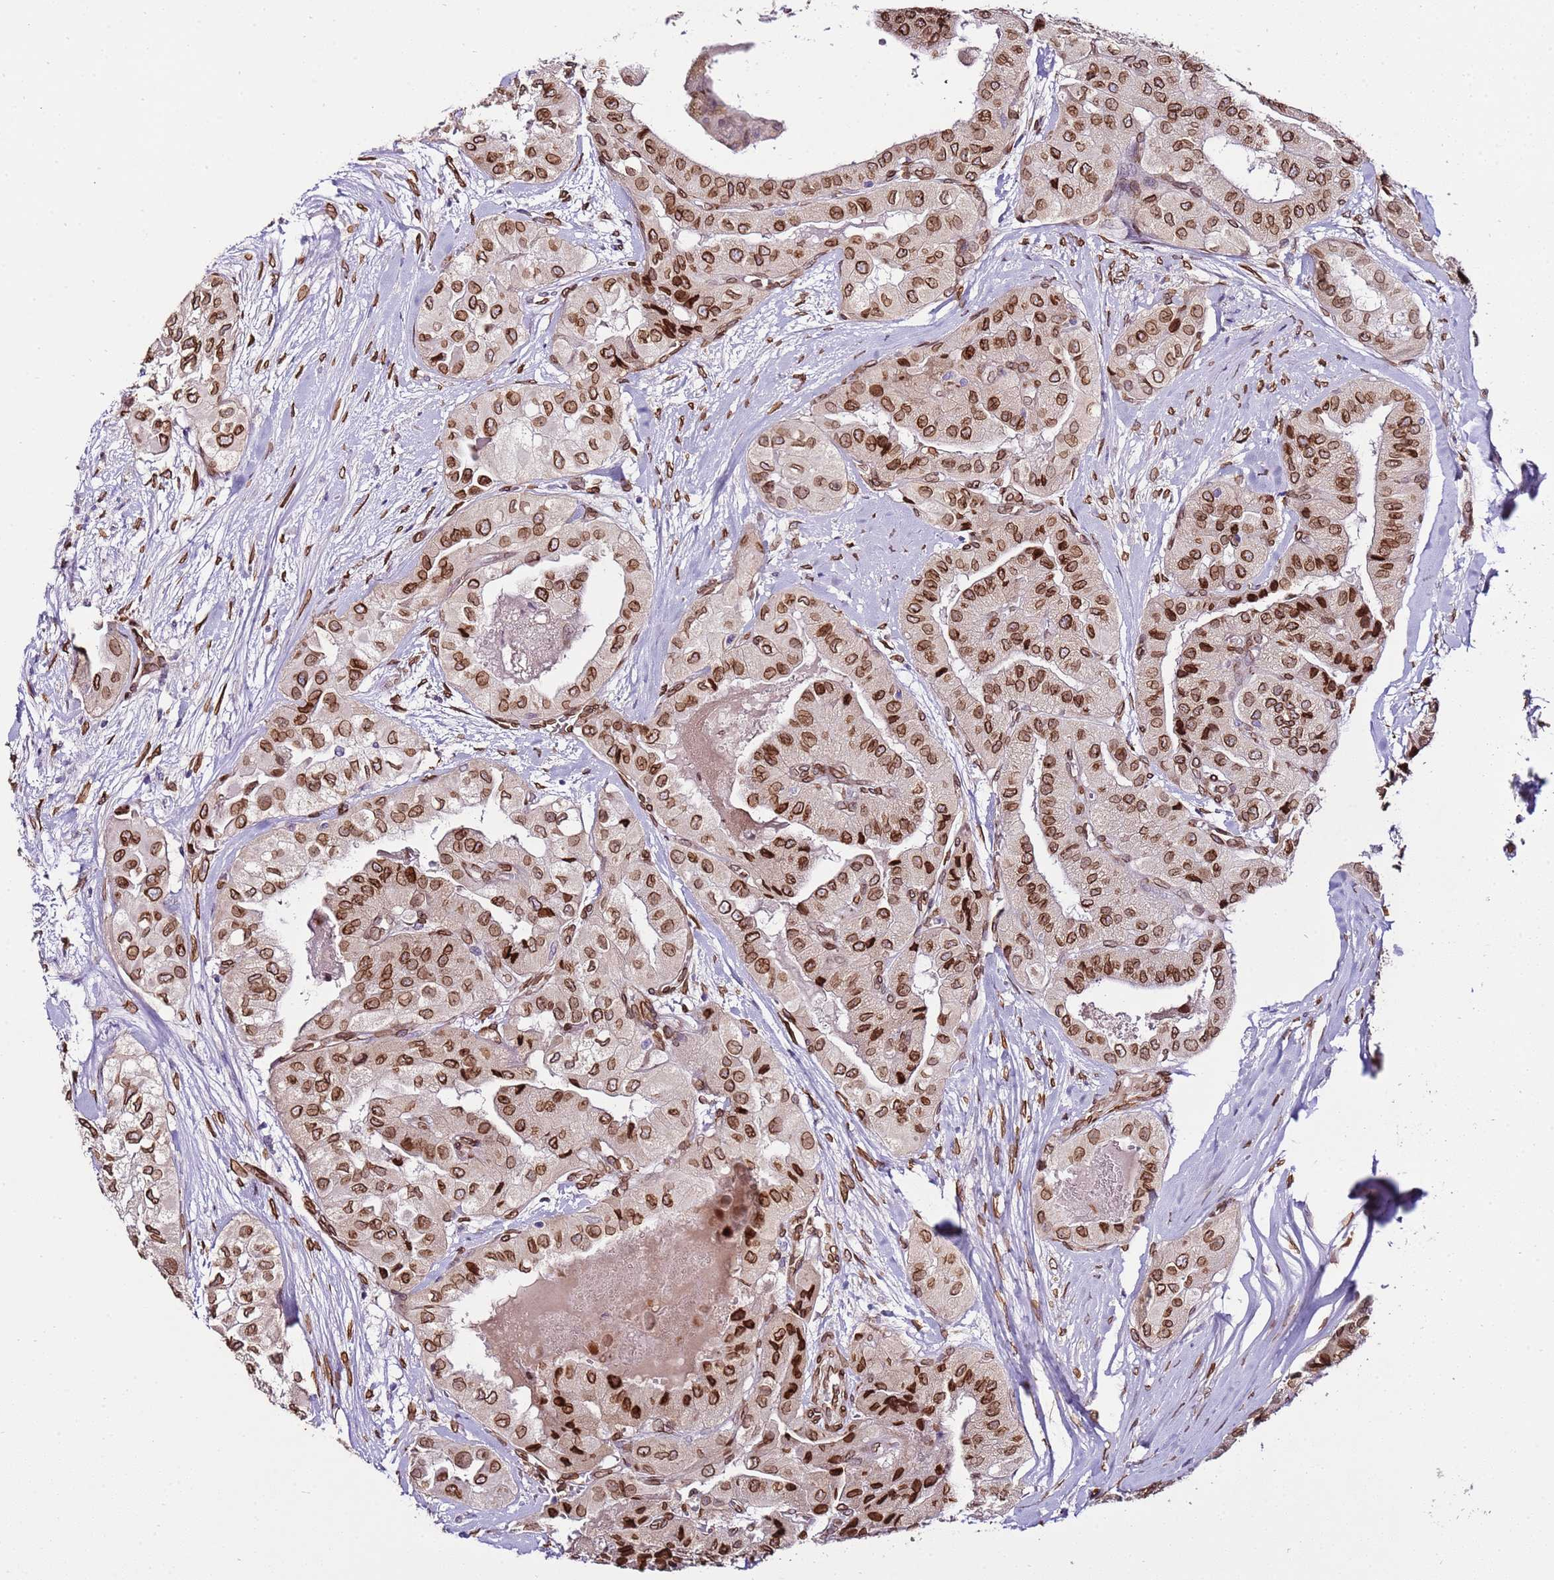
{"staining": {"intensity": "moderate", "quantity": ">75%", "location": "cytoplasmic/membranous,nuclear"}, "tissue": "thyroid cancer", "cell_type": "Tumor cells", "image_type": "cancer", "snomed": [{"axis": "morphology", "description": "Papillary adenocarcinoma, NOS"}, {"axis": "topography", "description": "Thyroid gland"}], "caption": "Immunohistochemistry (IHC) of human thyroid papillary adenocarcinoma shows medium levels of moderate cytoplasmic/membranous and nuclear staining in about >75% of tumor cells.", "gene": "TMEM47", "patient": {"sex": "female", "age": 59}}